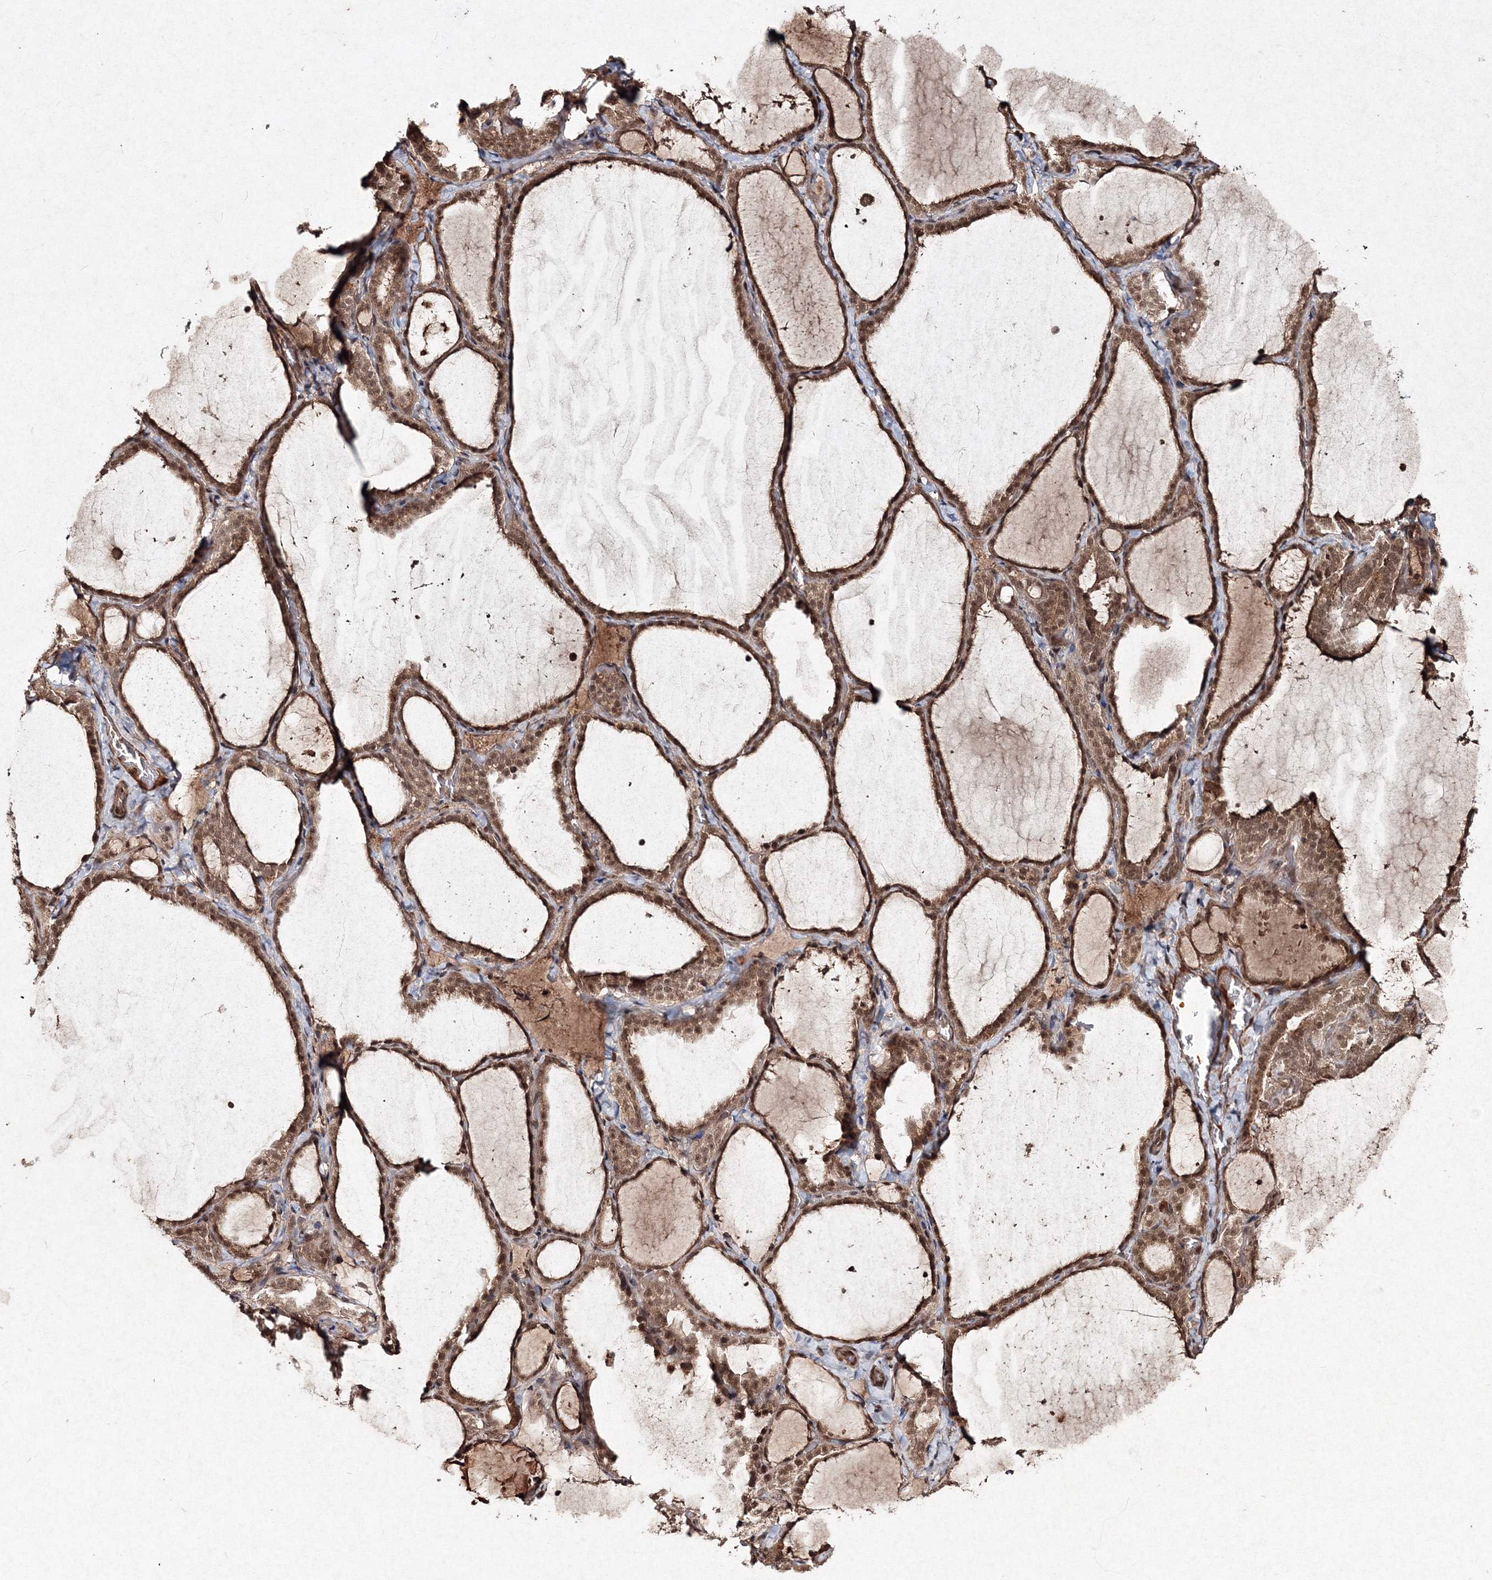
{"staining": {"intensity": "strong", "quantity": ">75%", "location": "cytoplasmic/membranous,nuclear"}, "tissue": "thyroid gland", "cell_type": "Glandular cells", "image_type": "normal", "snomed": [{"axis": "morphology", "description": "Normal tissue, NOS"}, {"axis": "topography", "description": "Thyroid gland"}], "caption": "An image of human thyroid gland stained for a protein reveals strong cytoplasmic/membranous,nuclear brown staining in glandular cells.", "gene": "PEX13", "patient": {"sex": "female", "age": 22}}